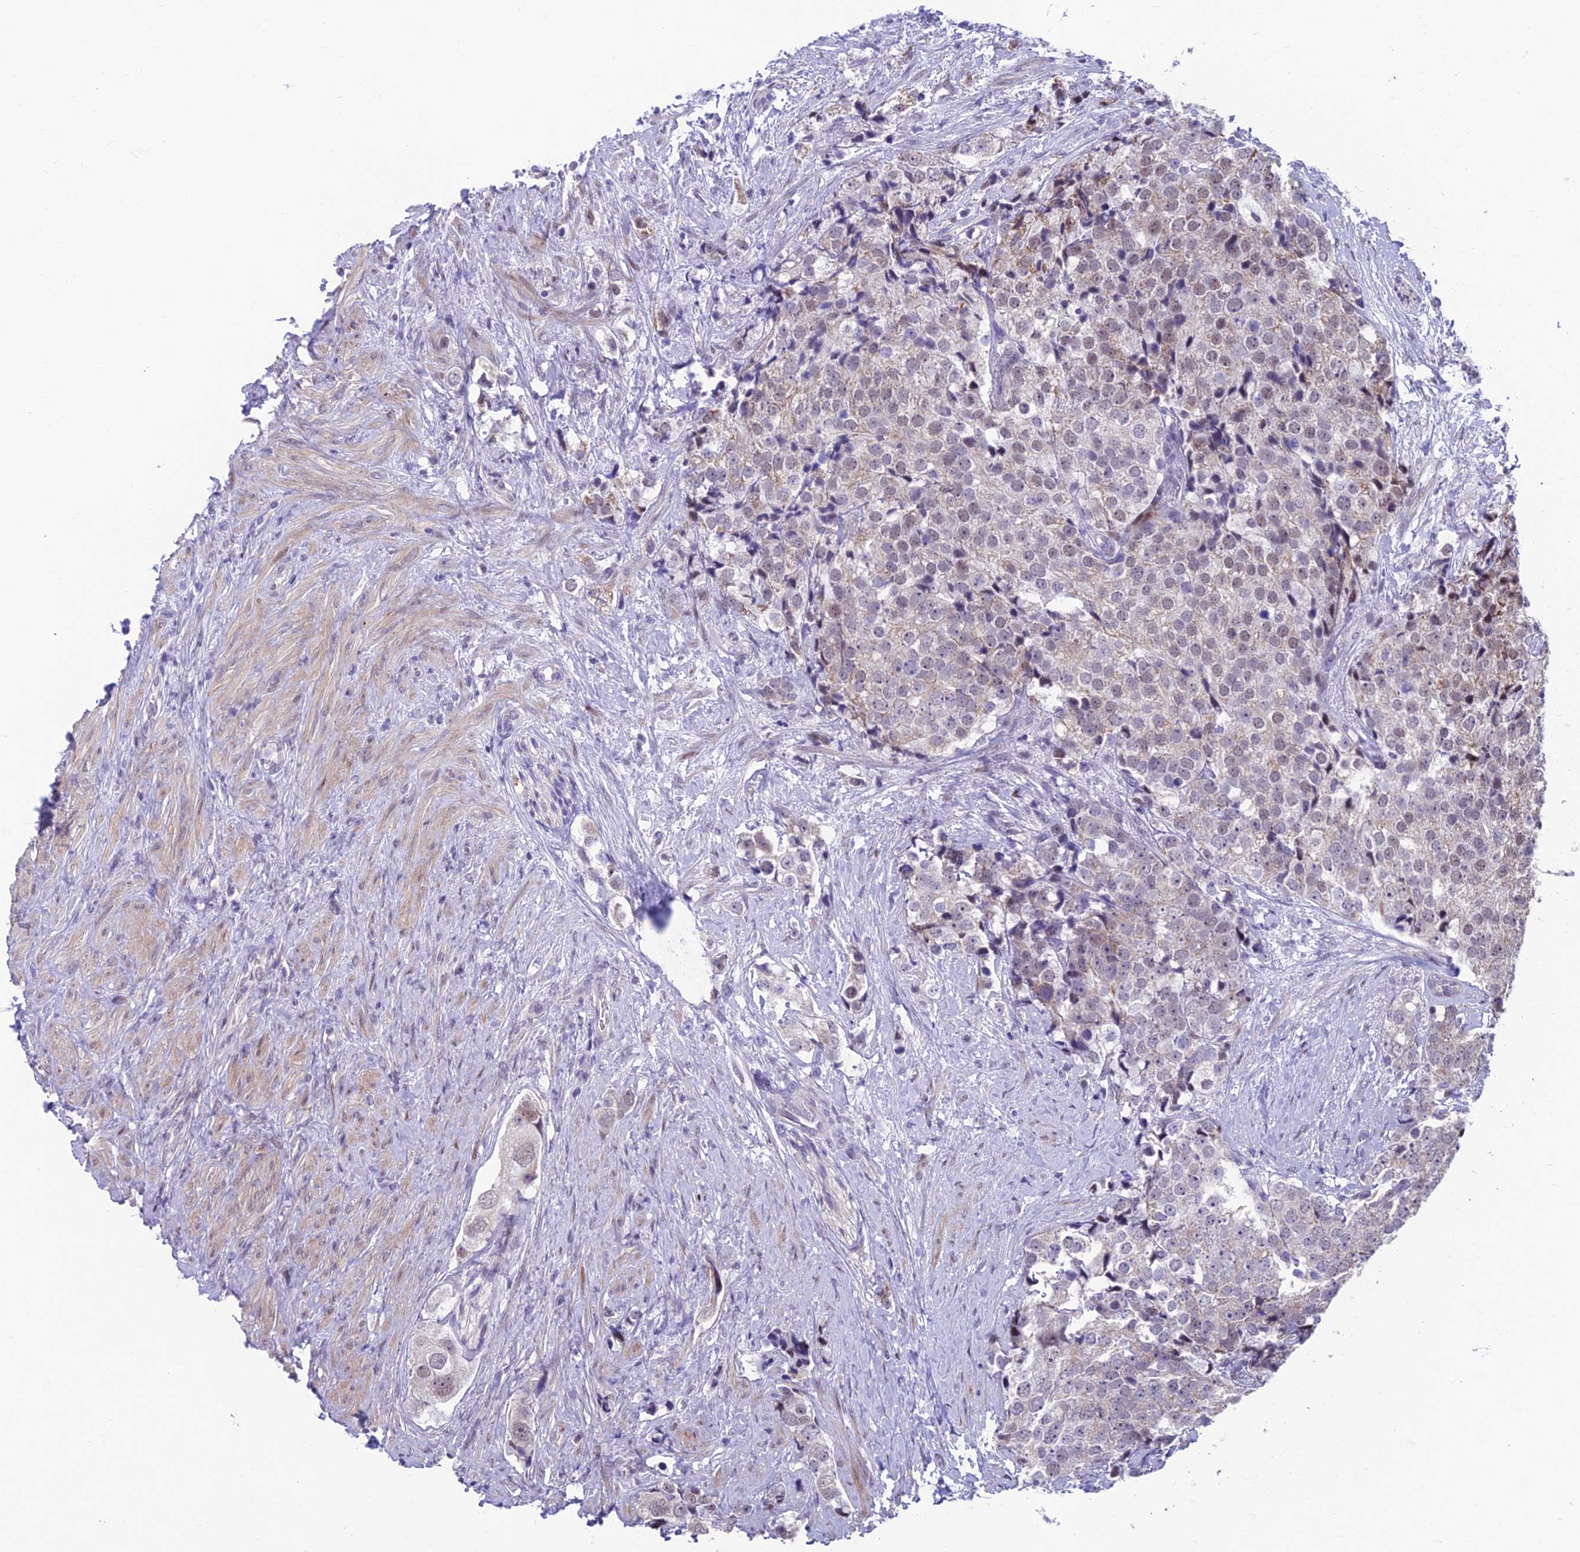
{"staining": {"intensity": "weak", "quantity": "<25%", "location": "nuclear"}, "tissue": "prostate cancer", "cell_type": "Tumor cells", "image_type": "cancer", "snomed": [{"axis": "morphology", "description": "Adenocarcinoma, High grade"}, {"axis": "topography", "description": "Prostate"}], "caption": "Tumor cells are negative for brown protein staining in prostate cancer.", "gene": "KIAA1191", "patient": {"sex": "male", "age": 49}}